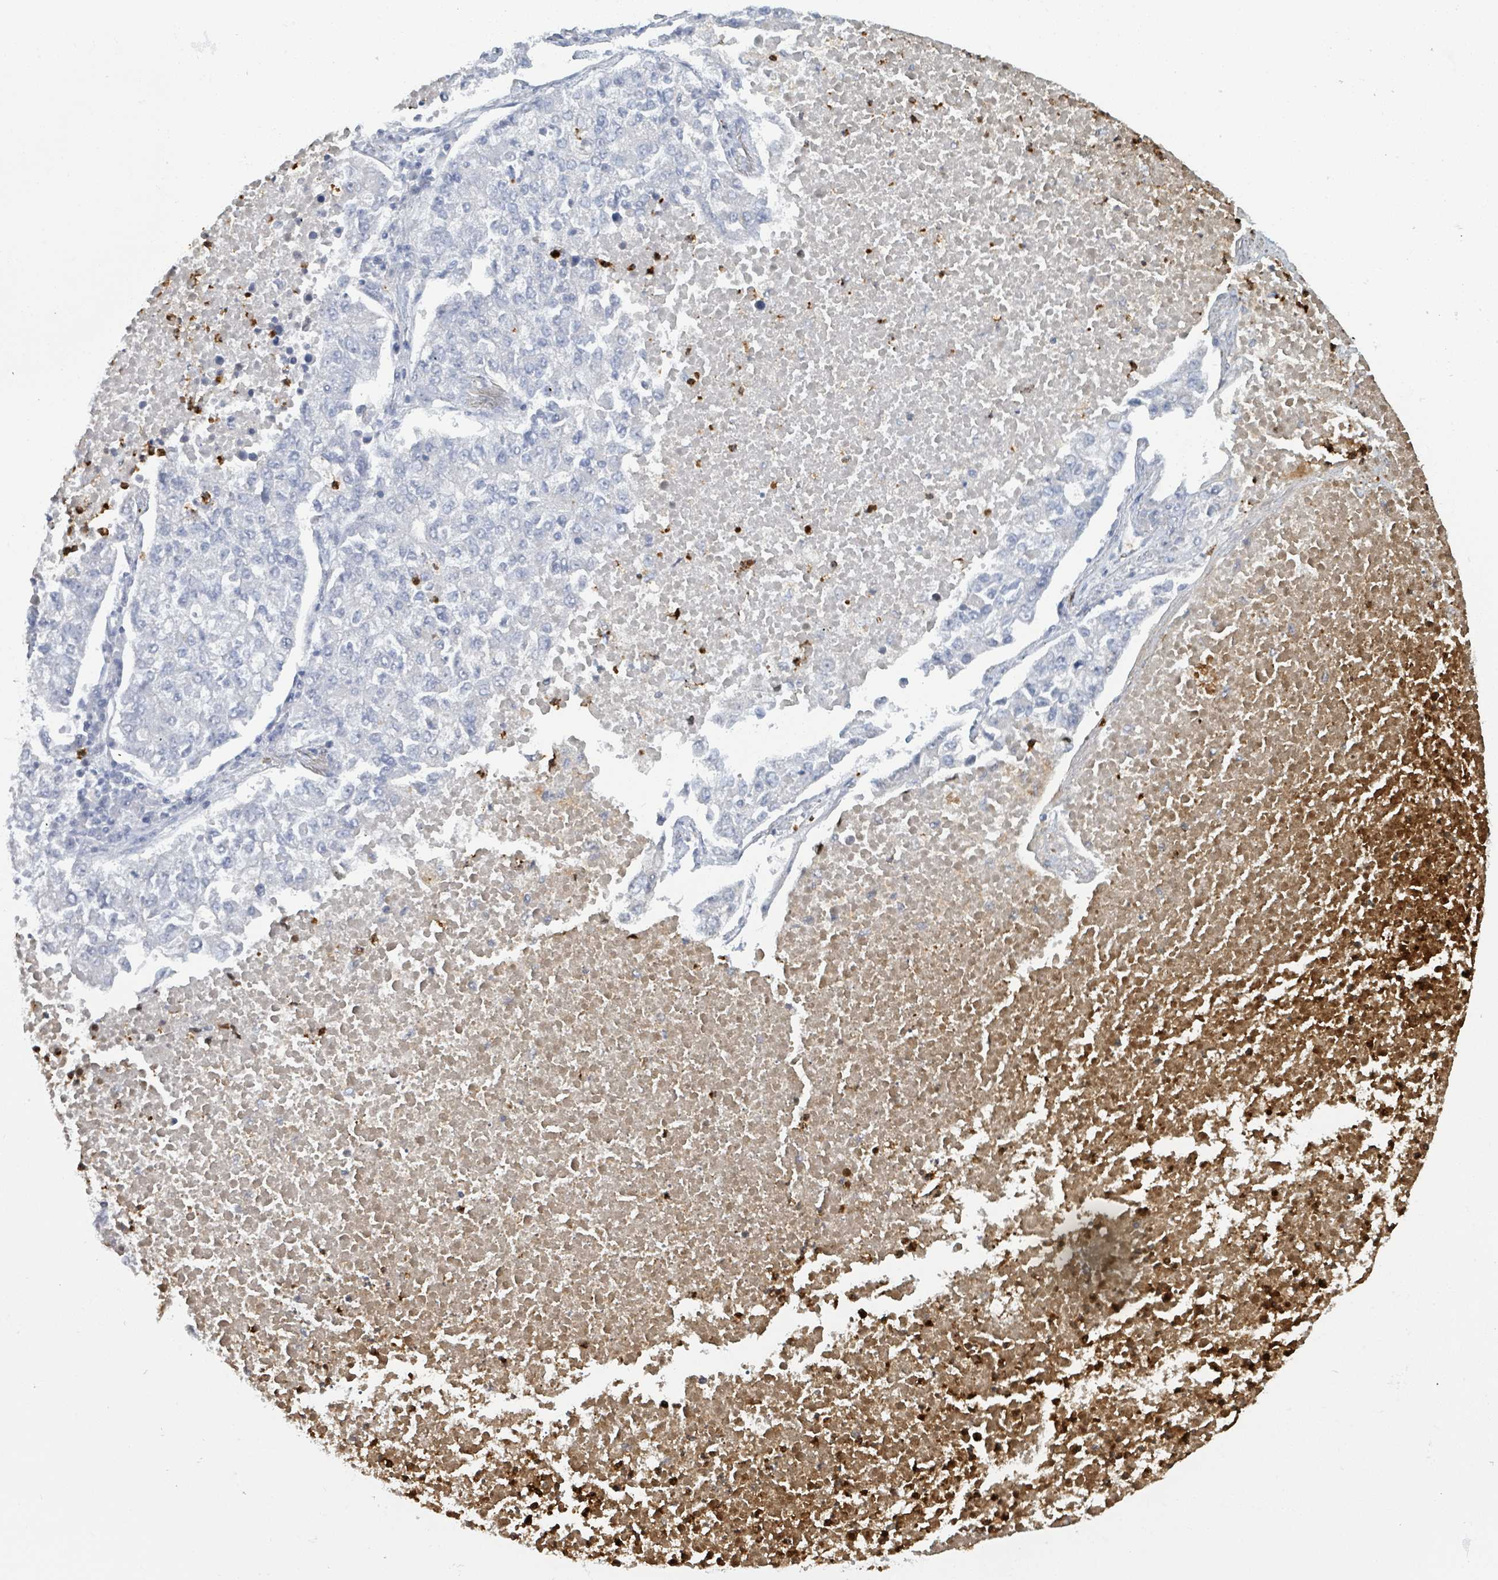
{"staining": {"intensity": "negative", "quantity": "none", "location": "none"}, "tissue": "lung cancer", "cell_type": "Tumor cells", "image_type": "cancer", "snomed": [{"axis": "morphology", "description": "Adenocarcinoma, NOS"}, {"axis": "topography", "description": "Lung"}], "caption": "An image of human lung cancer is negative for staining in tumor cells. (DAB (3,3'-diaminobenzidine) immunohistochemistry, high magnification).", "gene": "DEFA4", "patient": {"sex": "male", "age": 49}}